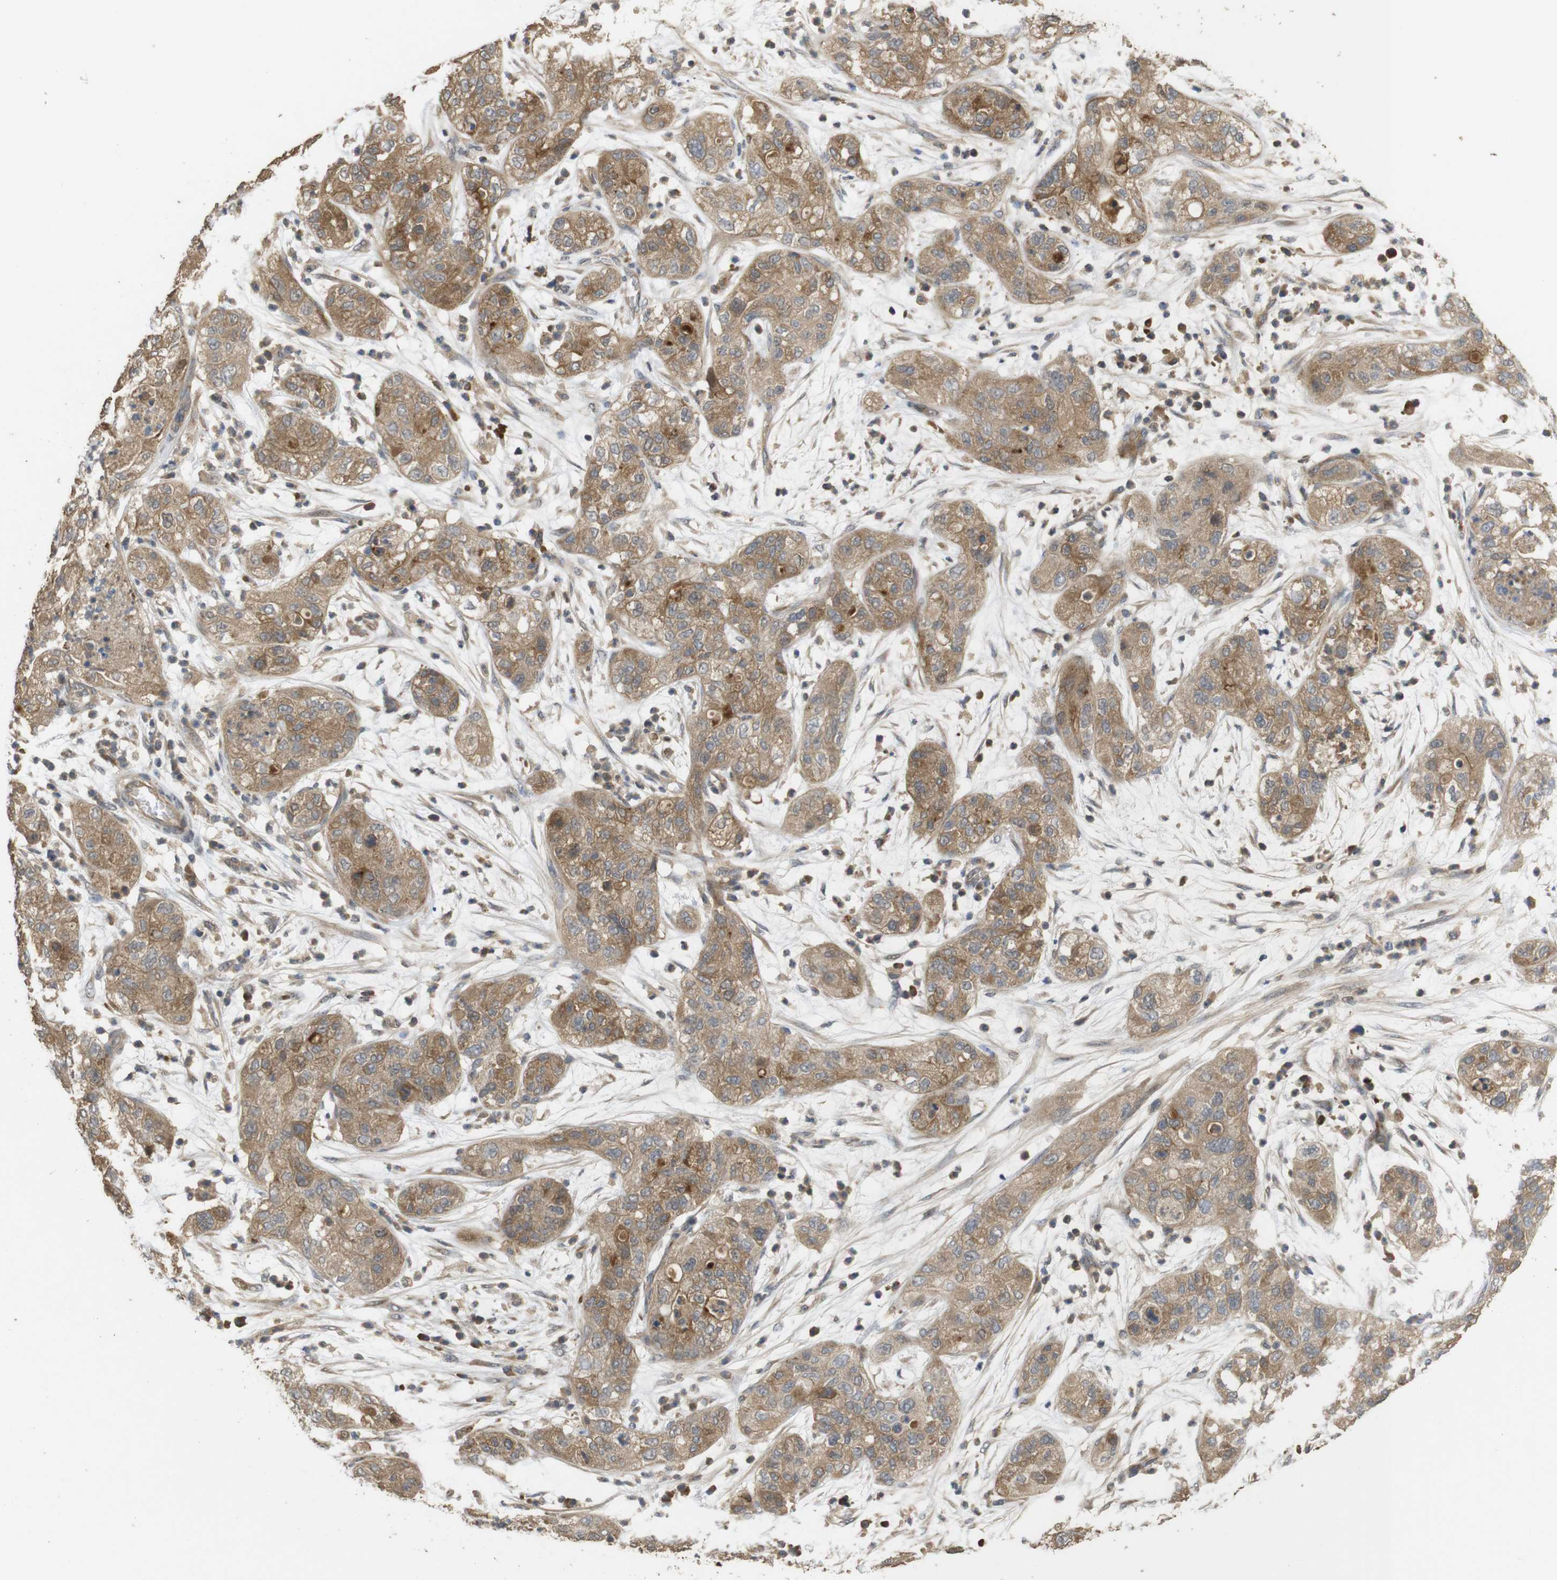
{"staining": {"intensity": "moderate", "quantity": ">75%", "location": "cytoplasmic/membranous,nuclear"}, "tissue": "pancreatic cancer", "cell_type": "Tumor cells", "image_type": "cancer", "snomed": [{"axis": "morphology", "description": "Adenocarcinoma, NOS"}, {"axis": "topography", "description": "Pancreas"}], "caption": "Protein expression analysis of human pancreatic adenocarcinoma reveals moderate cytoplasmic/membranous and nuclear staining in about >75% of tumor cells.", "gene": "PCDHB10", "patient": {"sex": "female", "age": 78}}